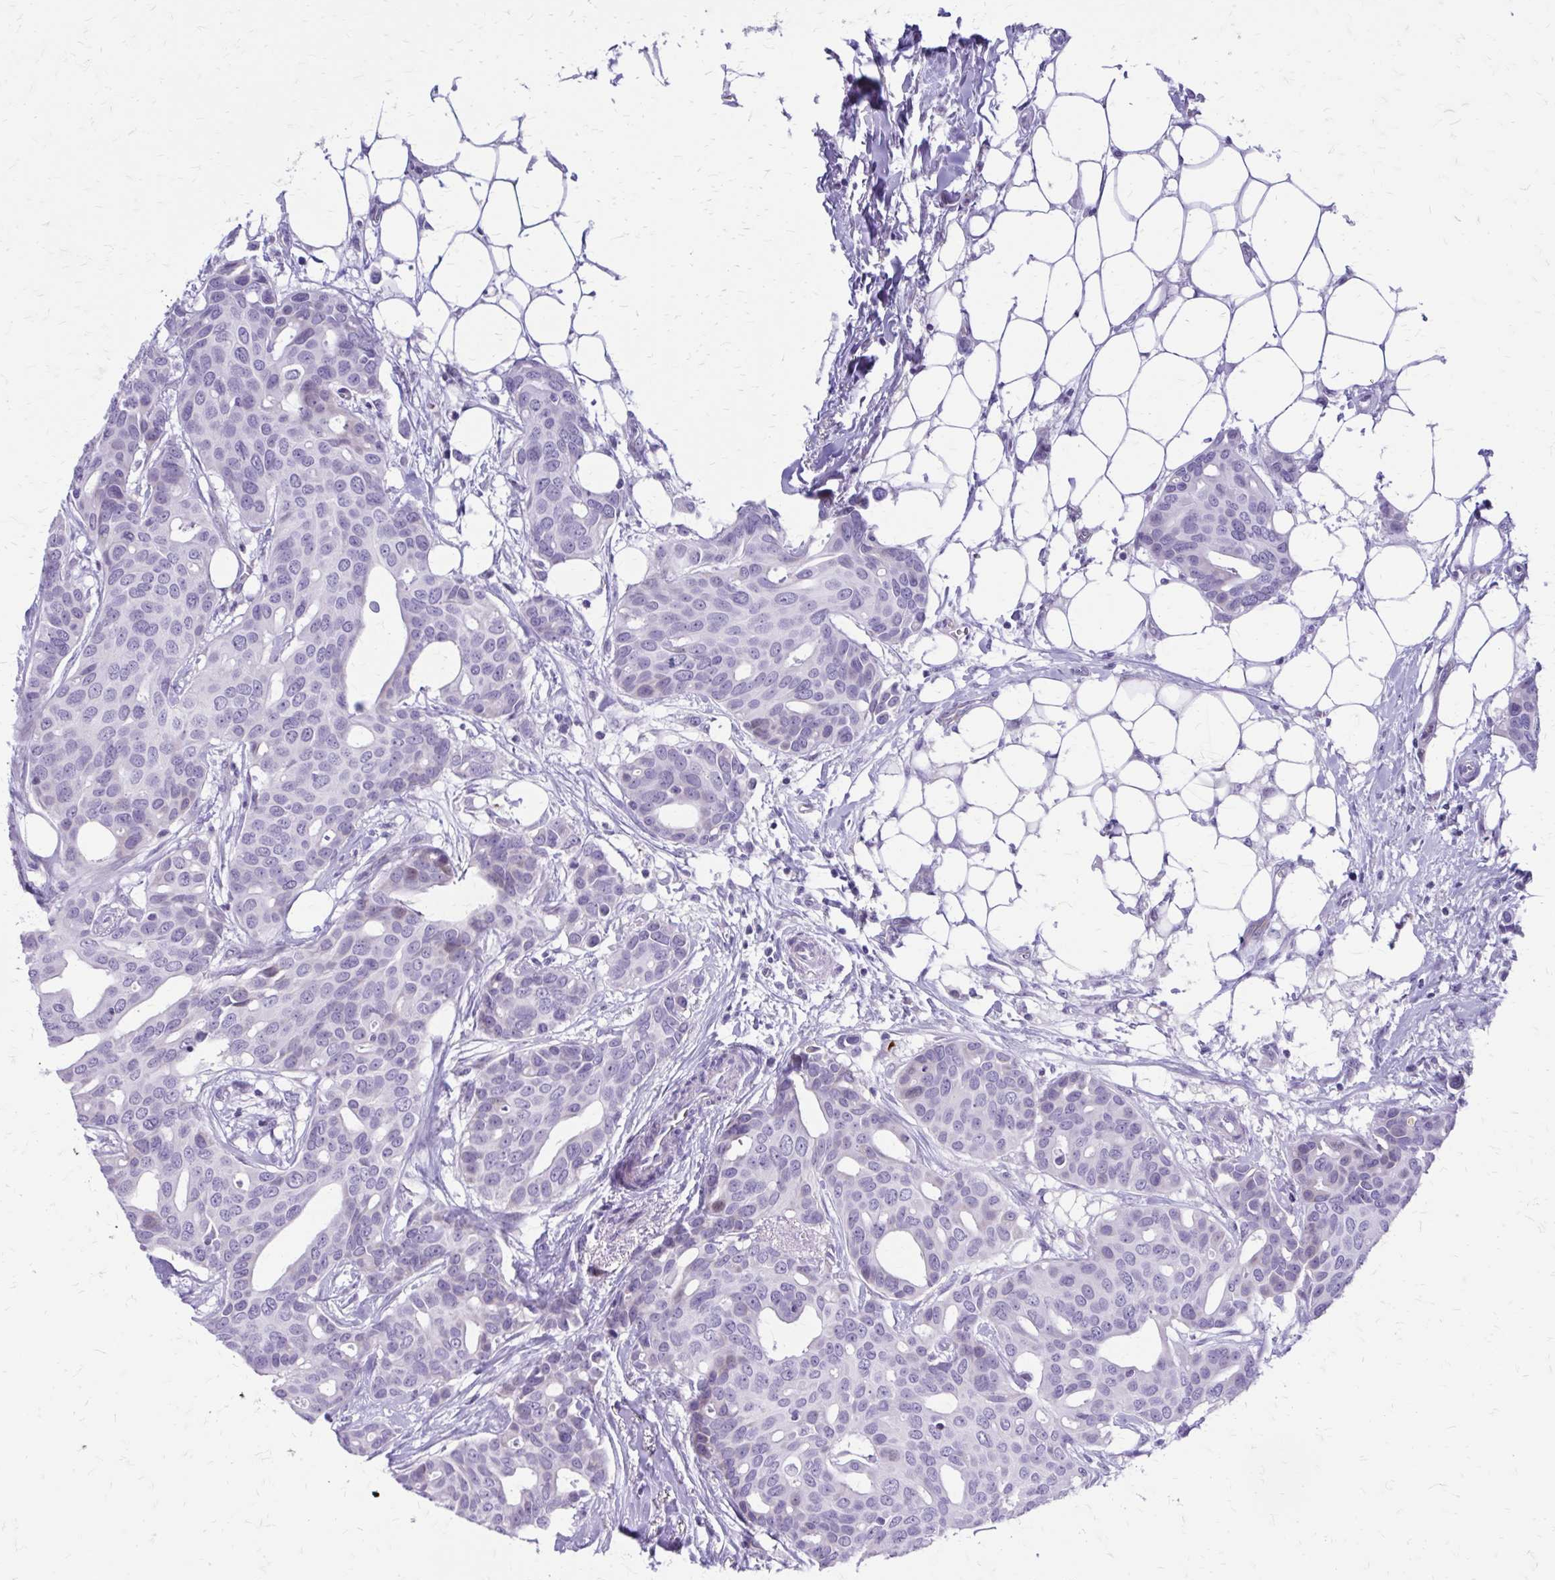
{"staining": {"intensity": "negative", "quantity": "none", "location": "none"}, "tissue": "breast cancer", "cell_type": "Tumor cells", "image_type": "cancer", "snomed": [{"axis": "morphology", "description": "Duct carcinoma"}, {"axis": "topography", "description": "Breast"}], "caption": "This is an immunohistochemistry (IHC) image of human breast cancer (intraductal carcinoma). There is no expression in tumor cells.", "gene": "LCN15", "patient": {"sex": "female", "age": 54}}